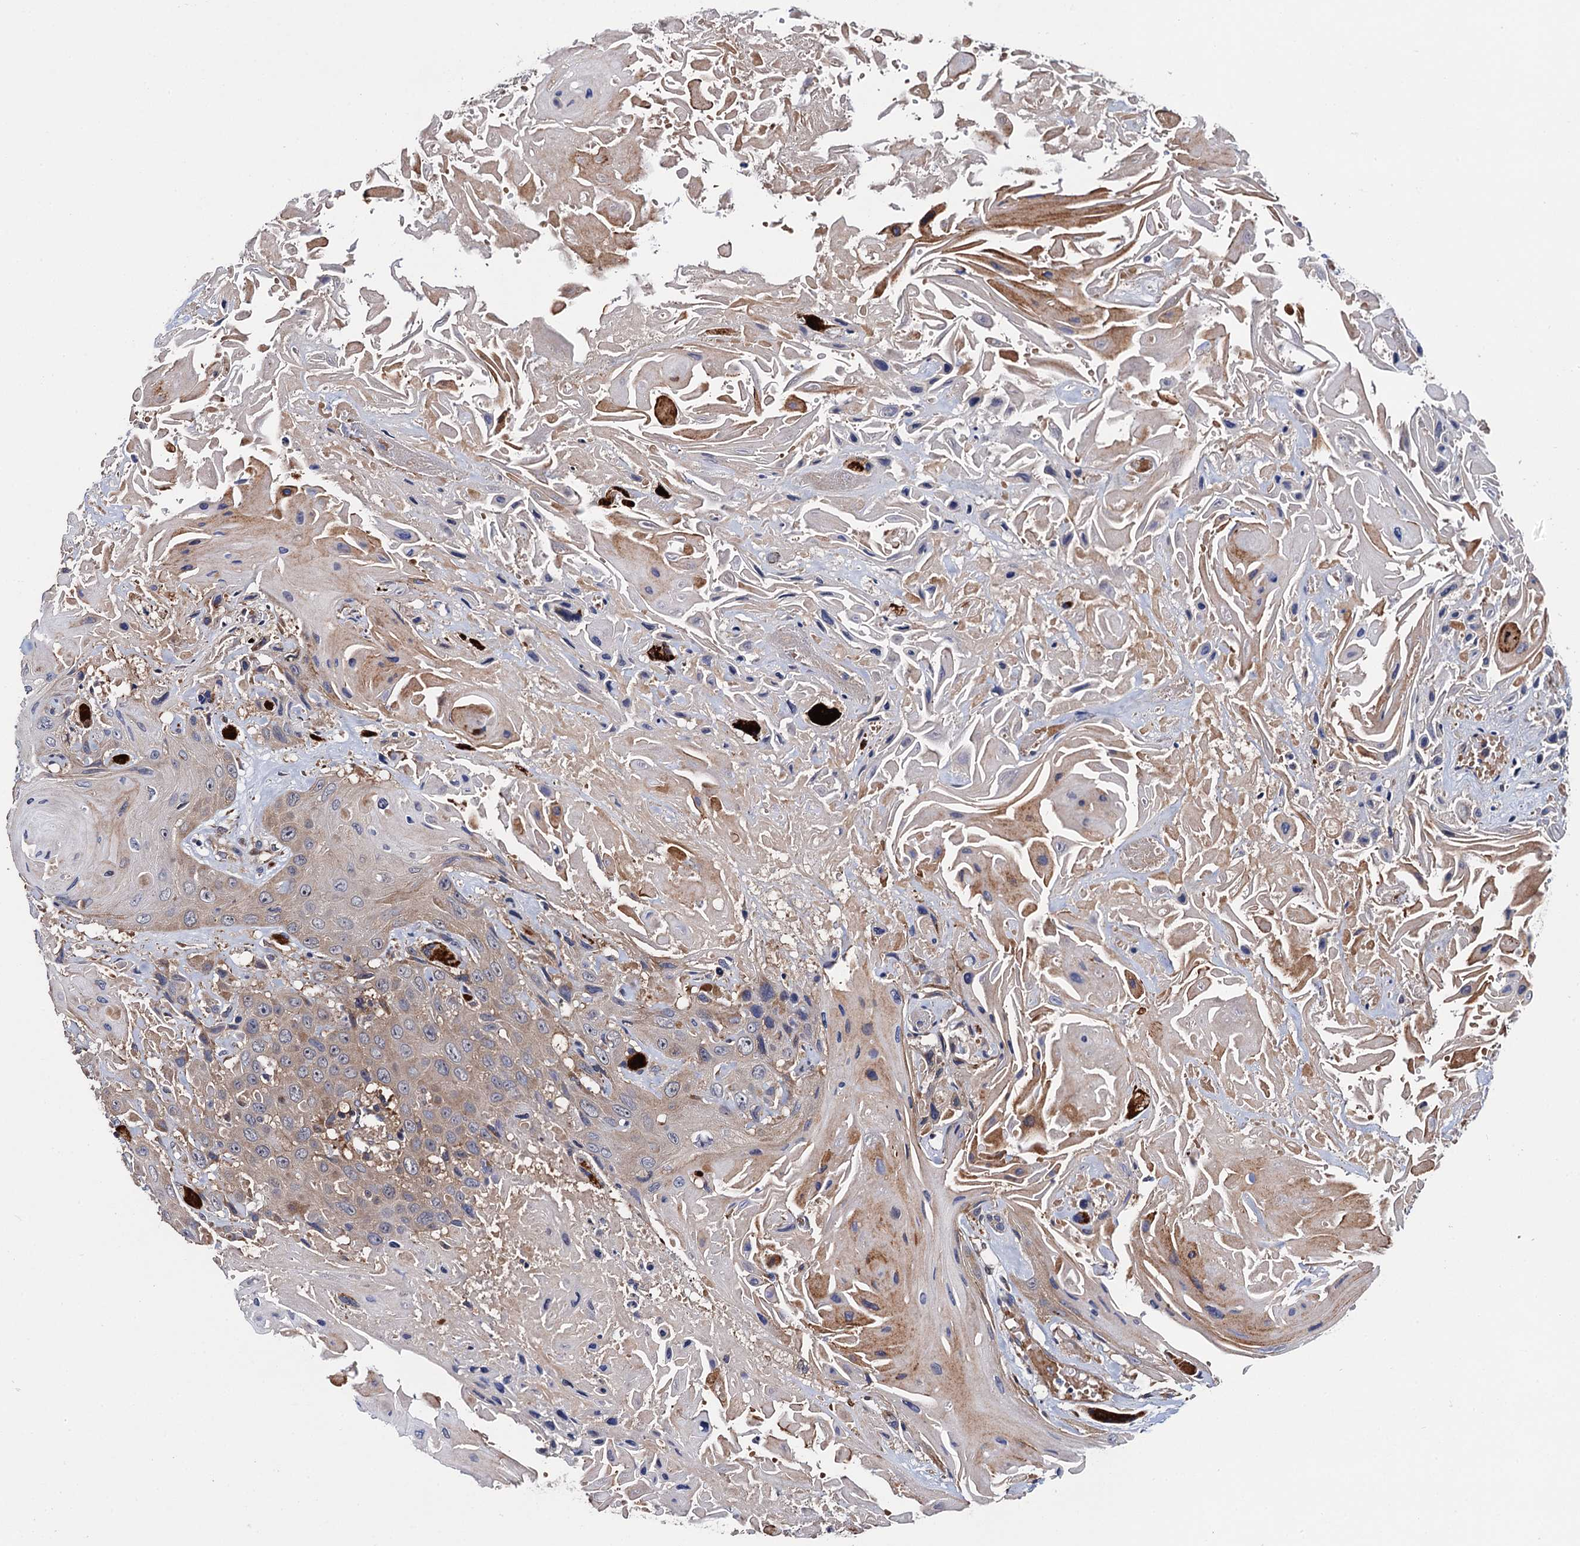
{"staining": {"intensity": "weak", "quantity": "25%-75%", "location": "cytoplasmic/membranous"}, "tissue": "head and neck cancer", "cell_type": "Tumor cells", "image_type": "cancer", "snomed": [{"axis": "morphology", "description": "Squamous cell carcinoma, NOS"}, {"axis": "topography", "description": "Head-Neck"}], "caption": "Human head and neck cancer (squamous cell carcinoma) stained with a protein marker demonstrates weak staining in tumor cells.", "gene": "TRMT112", "patient": {"sex": "male", "age": 81}}